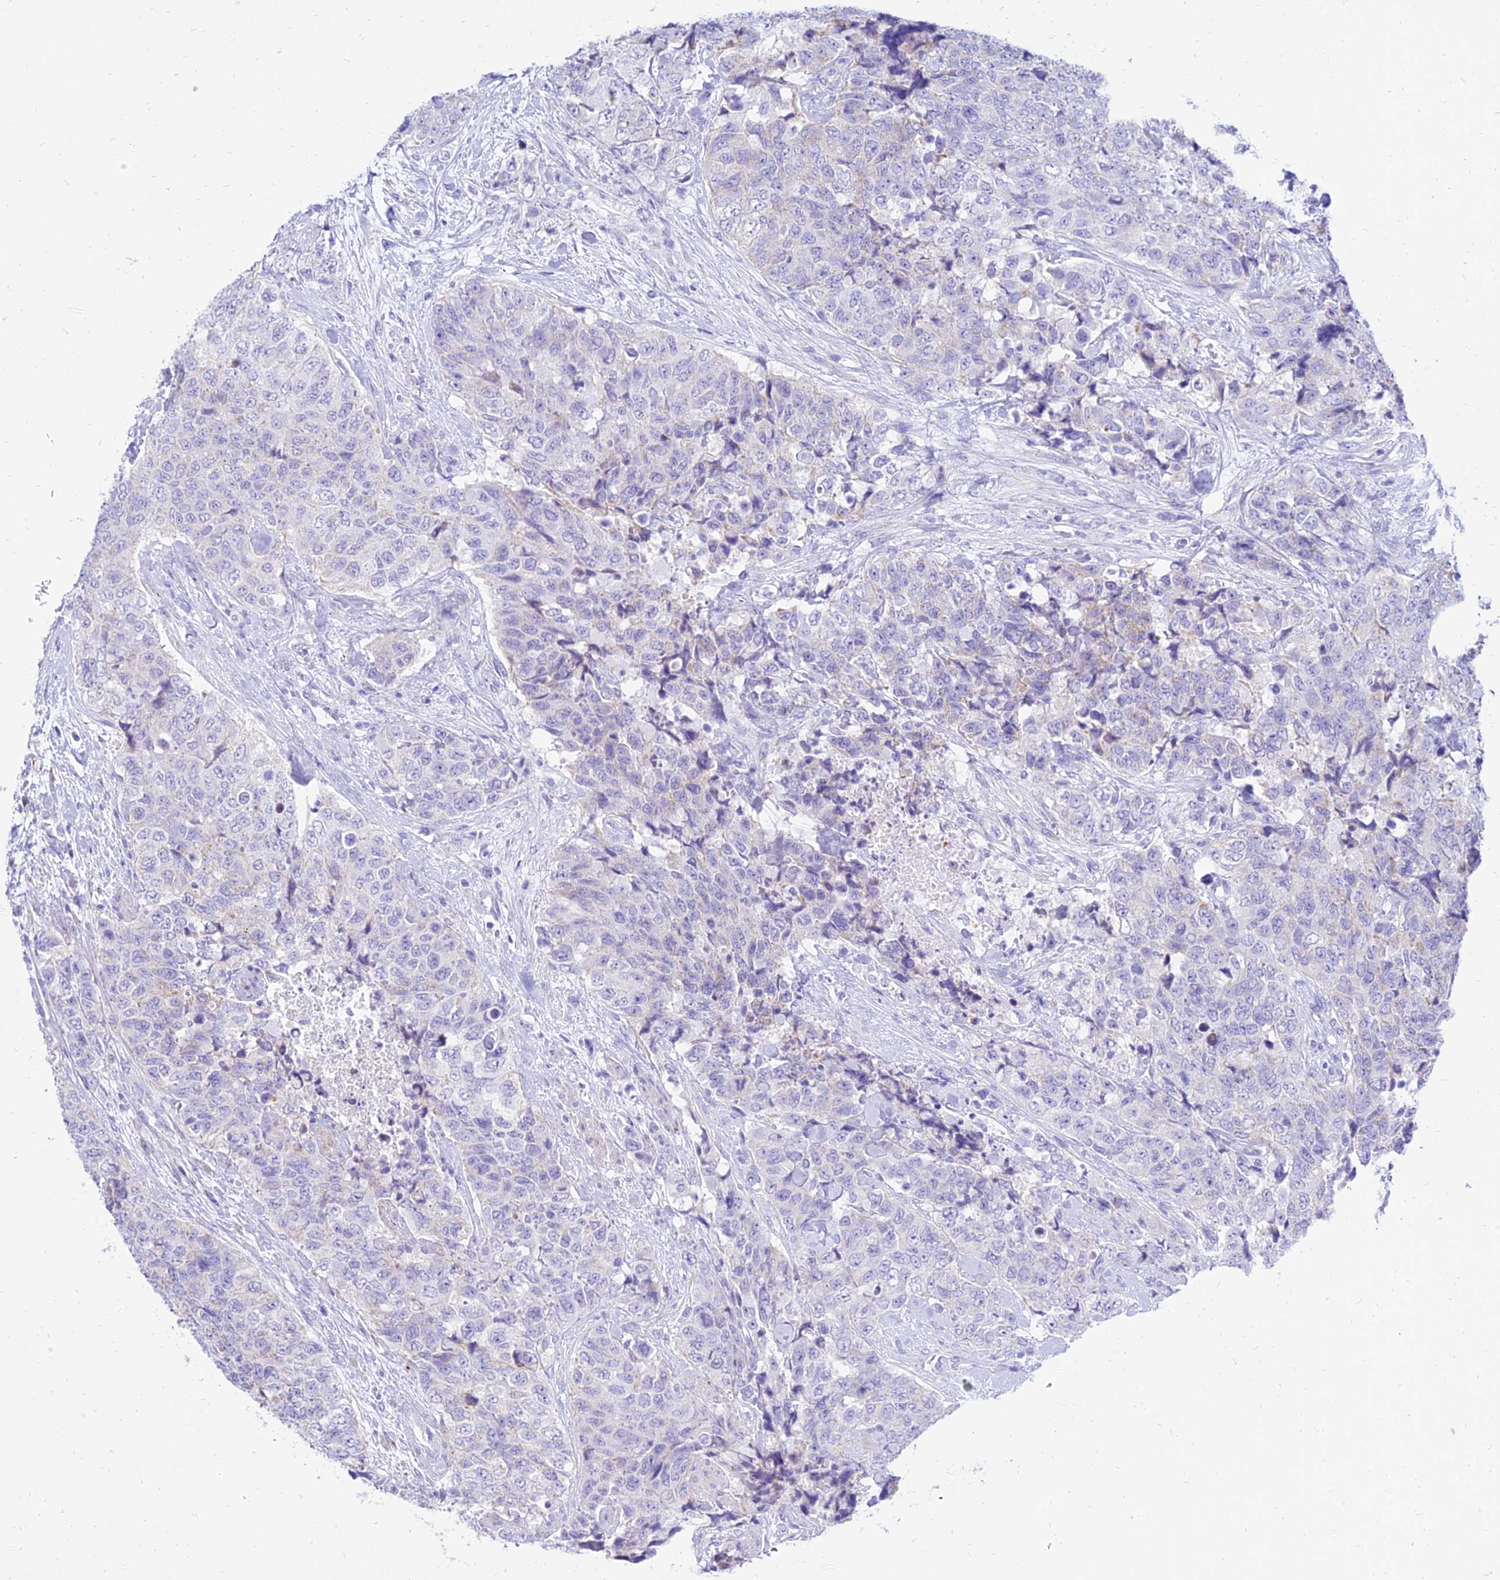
{"staining": {"intensity": "negative", "quantity": "none", "location": "none"}, "tissue": "urothelial cancer", "cell_type": "Tumor cells", "image_type": "cancer", "snomed": [{"axis": "morphology", "description": "Urothelial carcinoma, High grade"}, {"axis": "topography", "description": "Urinary bladder"}], "caption": "The image shows no significant expression in tumor cells of urothelial cancer. (DAB (3,3'-diaminobenzidine) IHC, high magnification).", "gene": "PKN3", "patient": {"sex": "female", "age": 78}}